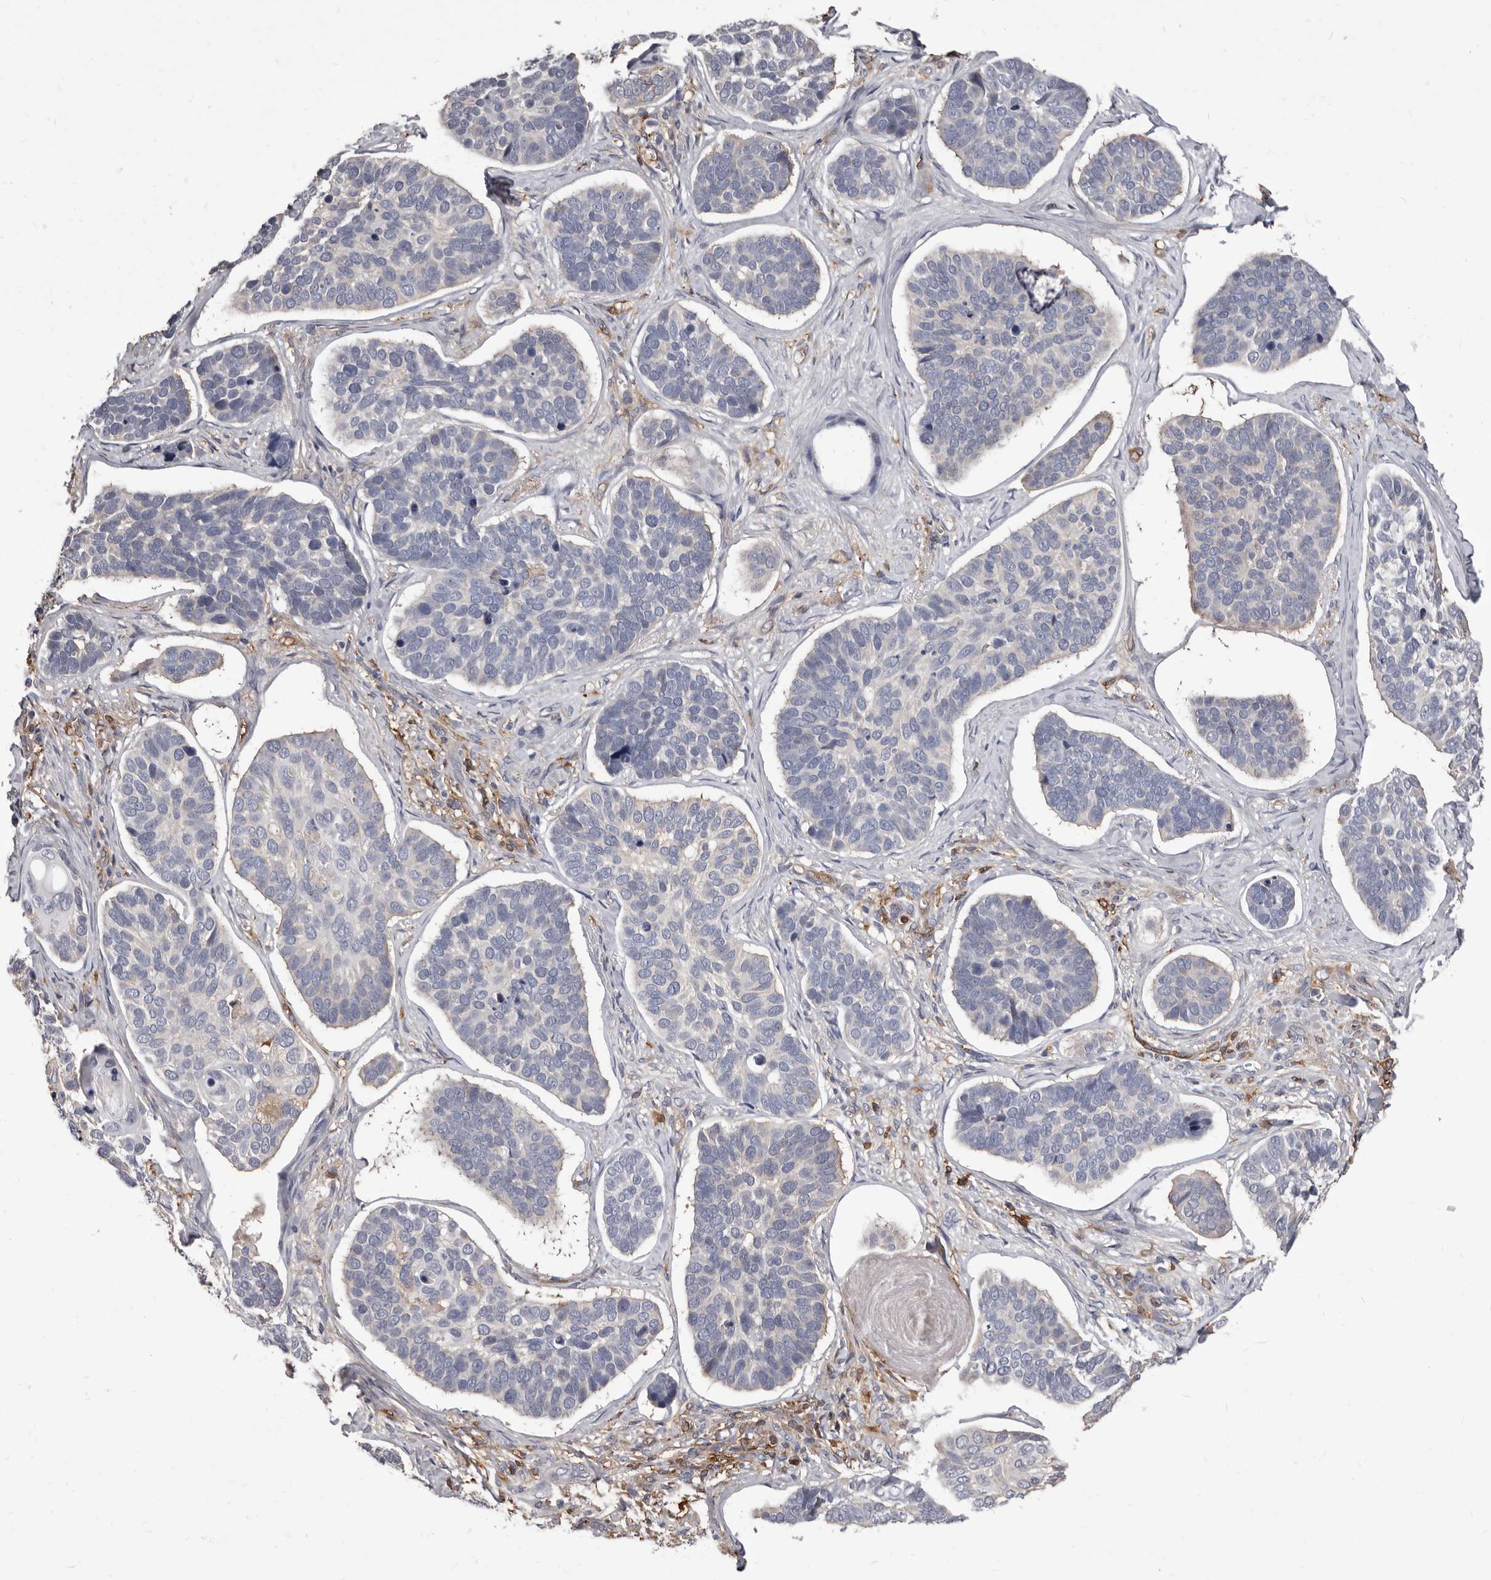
{"staining": {"intensity": "negative", "quantity": "none", "location": "none"}, "tissue": "skin cancer", "cell_type": "Tumor cells", "image_type": "cancer", "snomed": [{"axis": "morphology", "description": "Basal cell carcinoma"}, {"axis": "topography", "description": "Skin"}], "caption": "Image shows no protein staining in tumor cells of skin cancer (basal cell carcinoma) tissue. Nuclei are stained in blue.", "gene": "NIBAN1", "patient": {"sex": "male", "age": 62}}